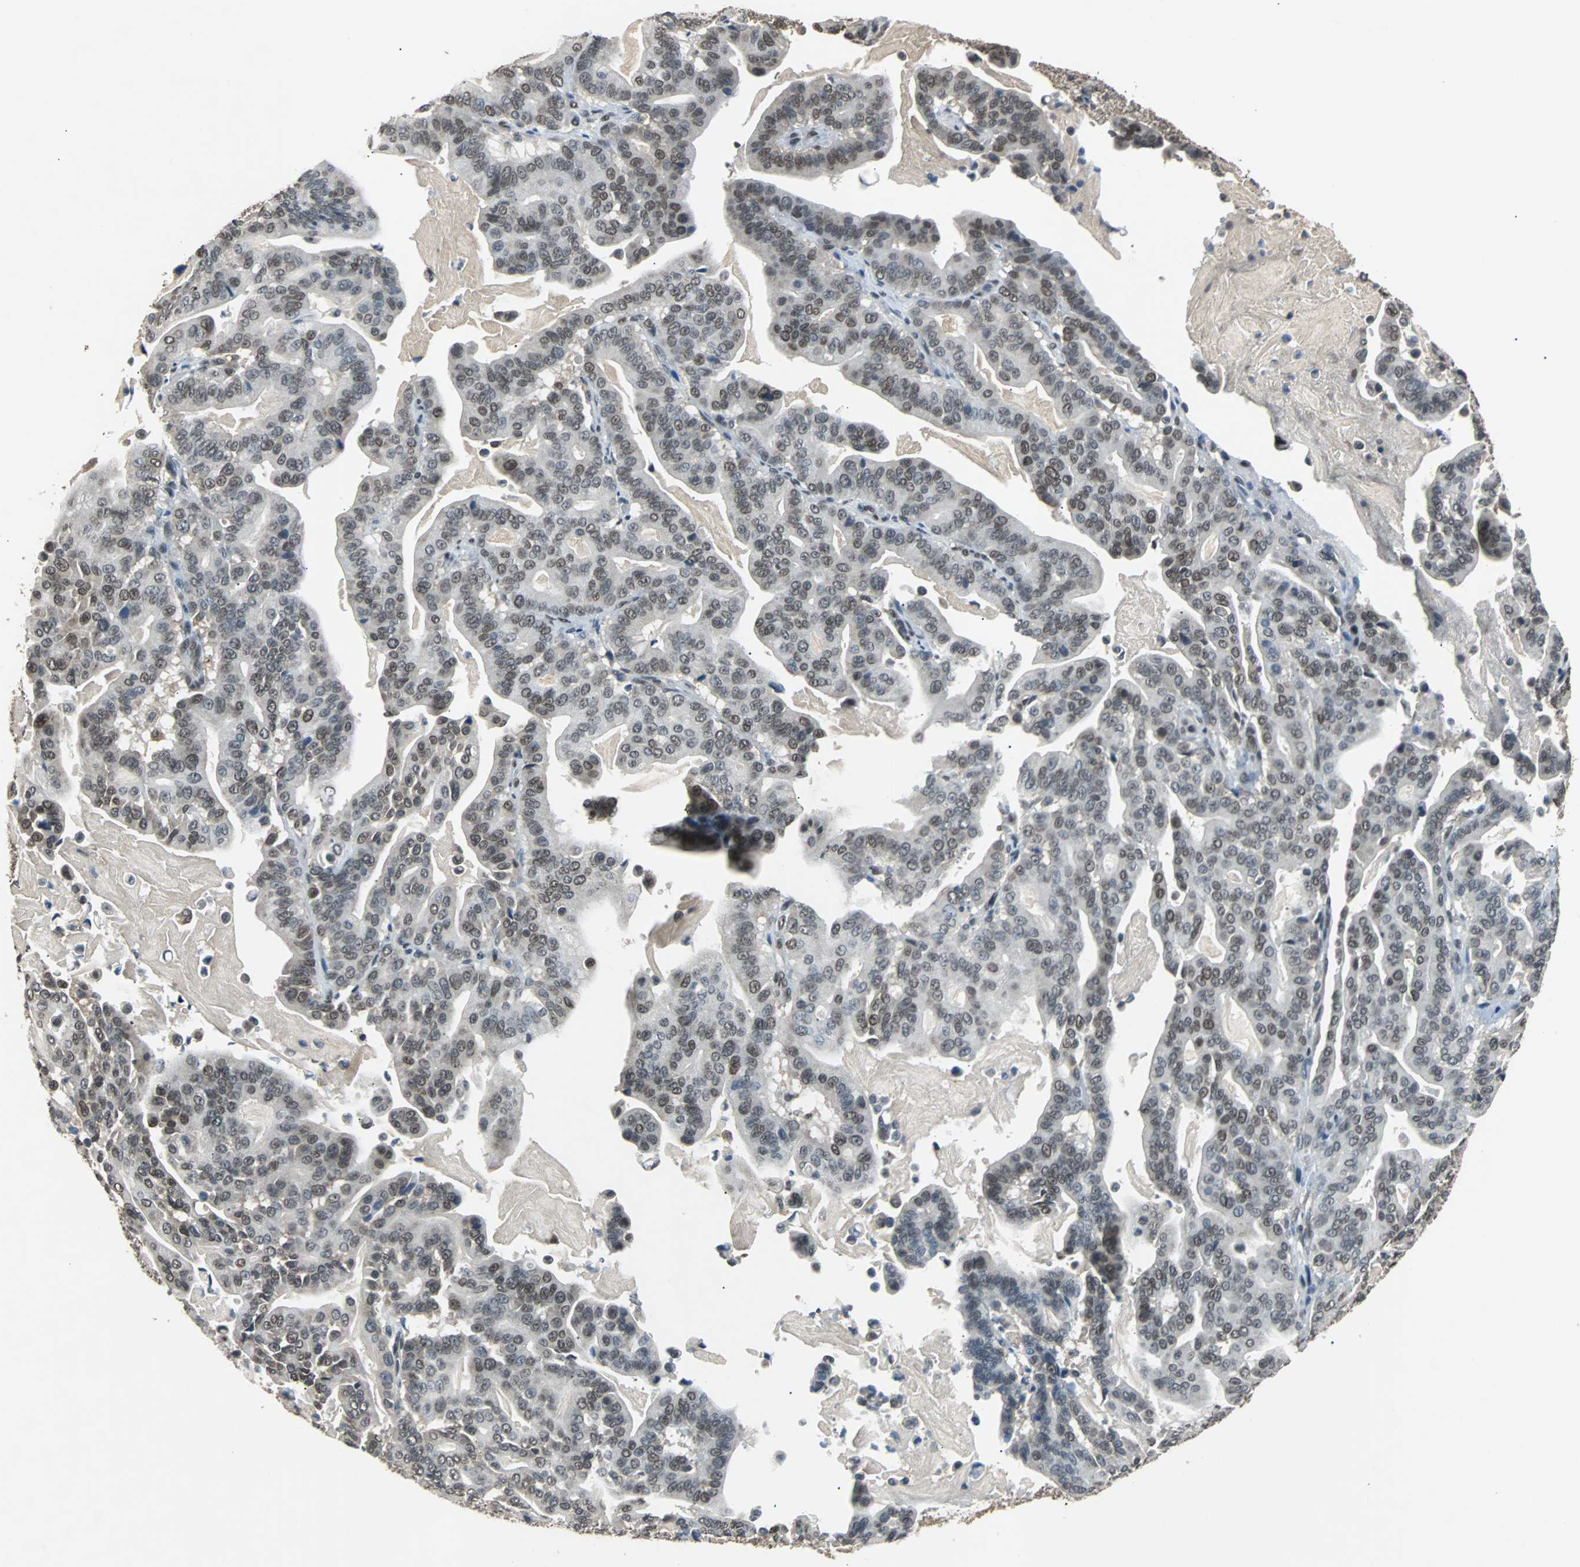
{"staining": {"intensity": "weak", "quantity": "25%-75%", "location": "nuclear"}, "tissue": "pancreatic cancer", "cell_type": "Tumor cells", "image_type": "cancer", "snomed": [{"axis": "morphology", "description": "Adenocarcinoma, NOS"}, {"axis": "topography", "description": "Pancreas"}], "caption": "Weak nuclear positivity for a protein is seen in approximately 25%-75% of tumor cells of adenocarcinoma (pancreatic) using immunohistochemistry.", "gene": "PHC1", "patient": {"sex": "male", "age": 63}}